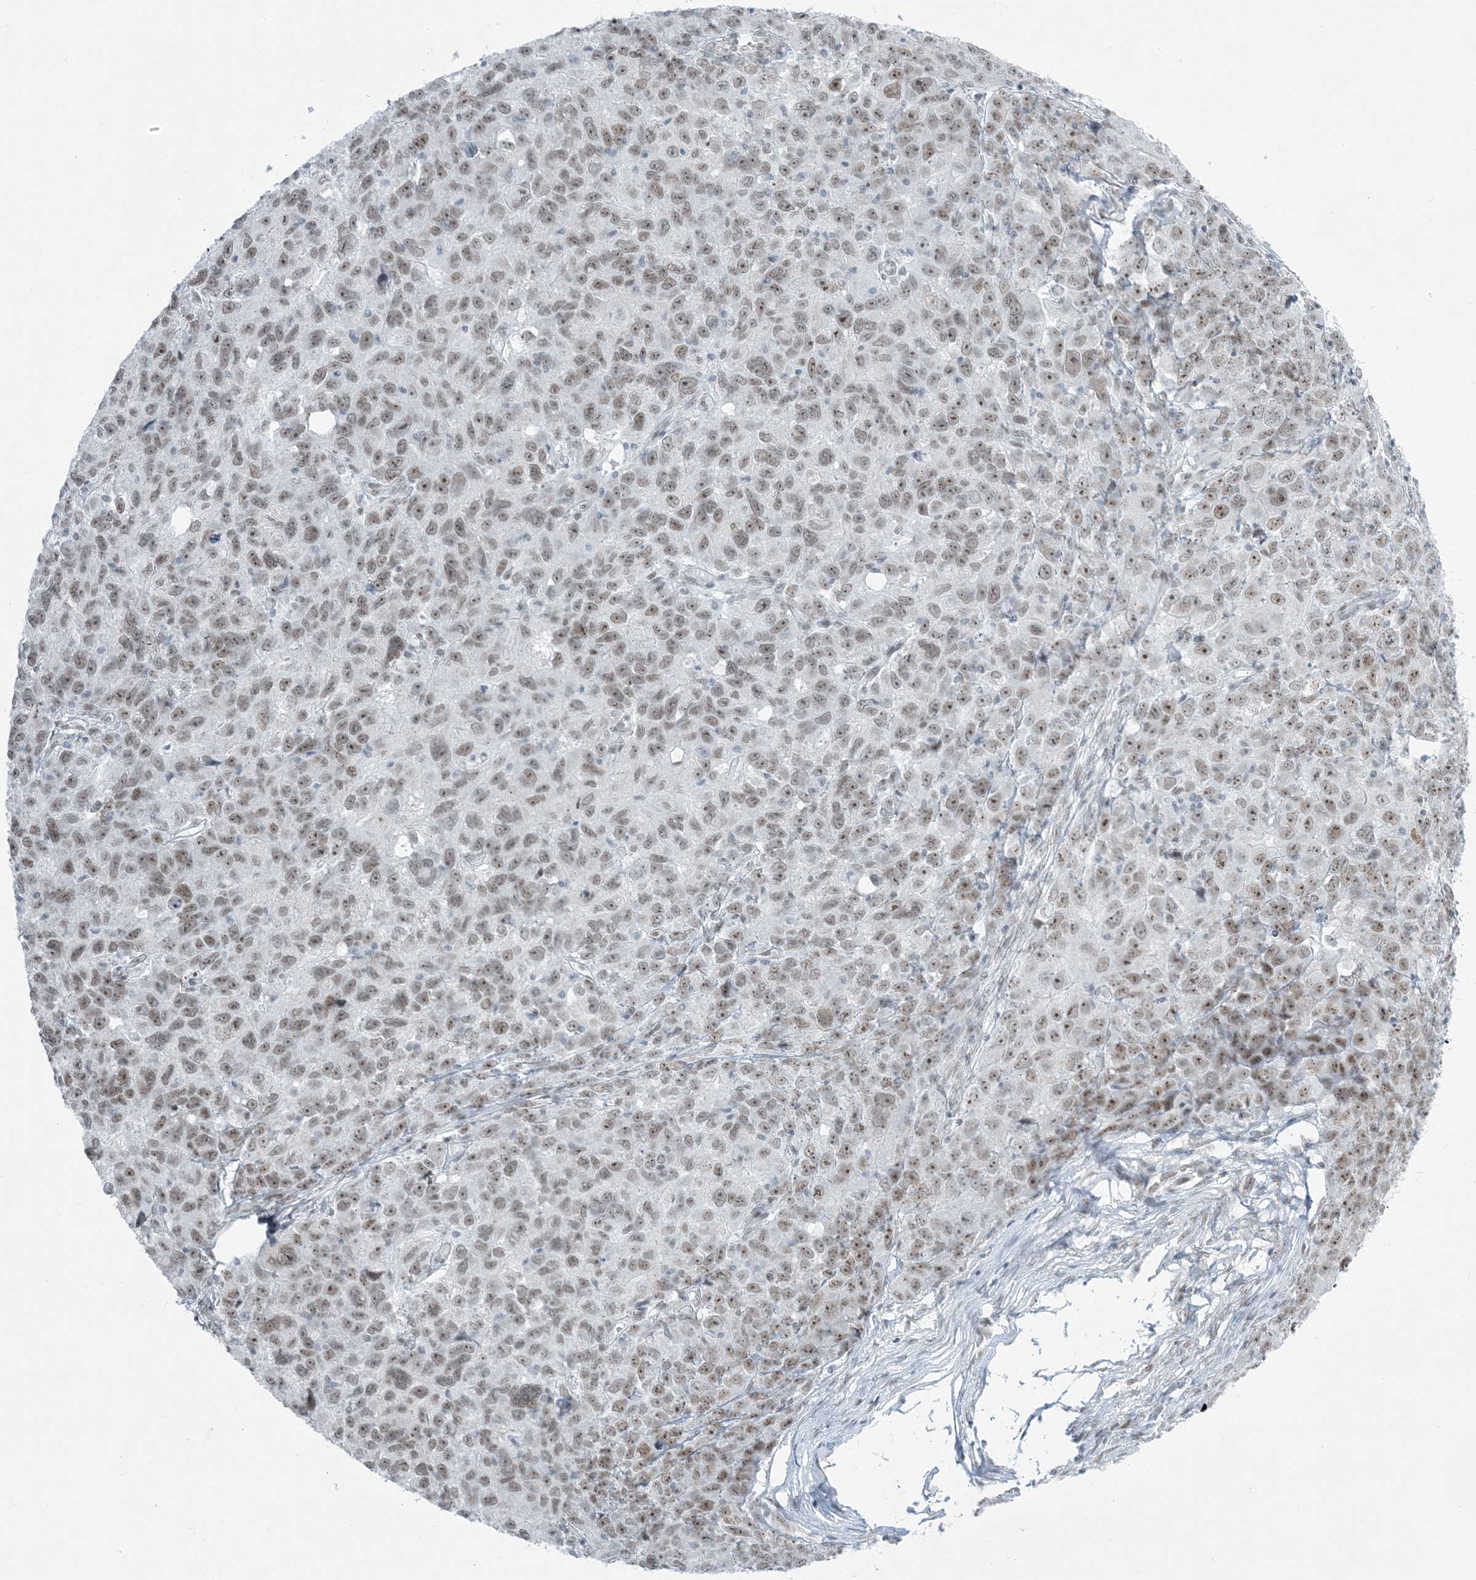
{"staining": {"intensity": "moderate", "quantity": "25%-75%", "location": "nuclear"}, "tissue": "ovarian cancer", "cell_type": "Tumor cells", "image_type": "cancer", "snomed": [{"axis": "morphology", "description": "Carcinoma, endometroid"}, {"axis": "topography", "description": "Ovary"}], "caption": "This micrograph exhibits immunohistochemistry (IHC) staining of ovarian endometroid carcinoma, with medium moderate nuclear expression in approximately 25%-75% of tumor cells.", "gene": "ZNF787", "patient": {"sex": "female", "age": 42}}